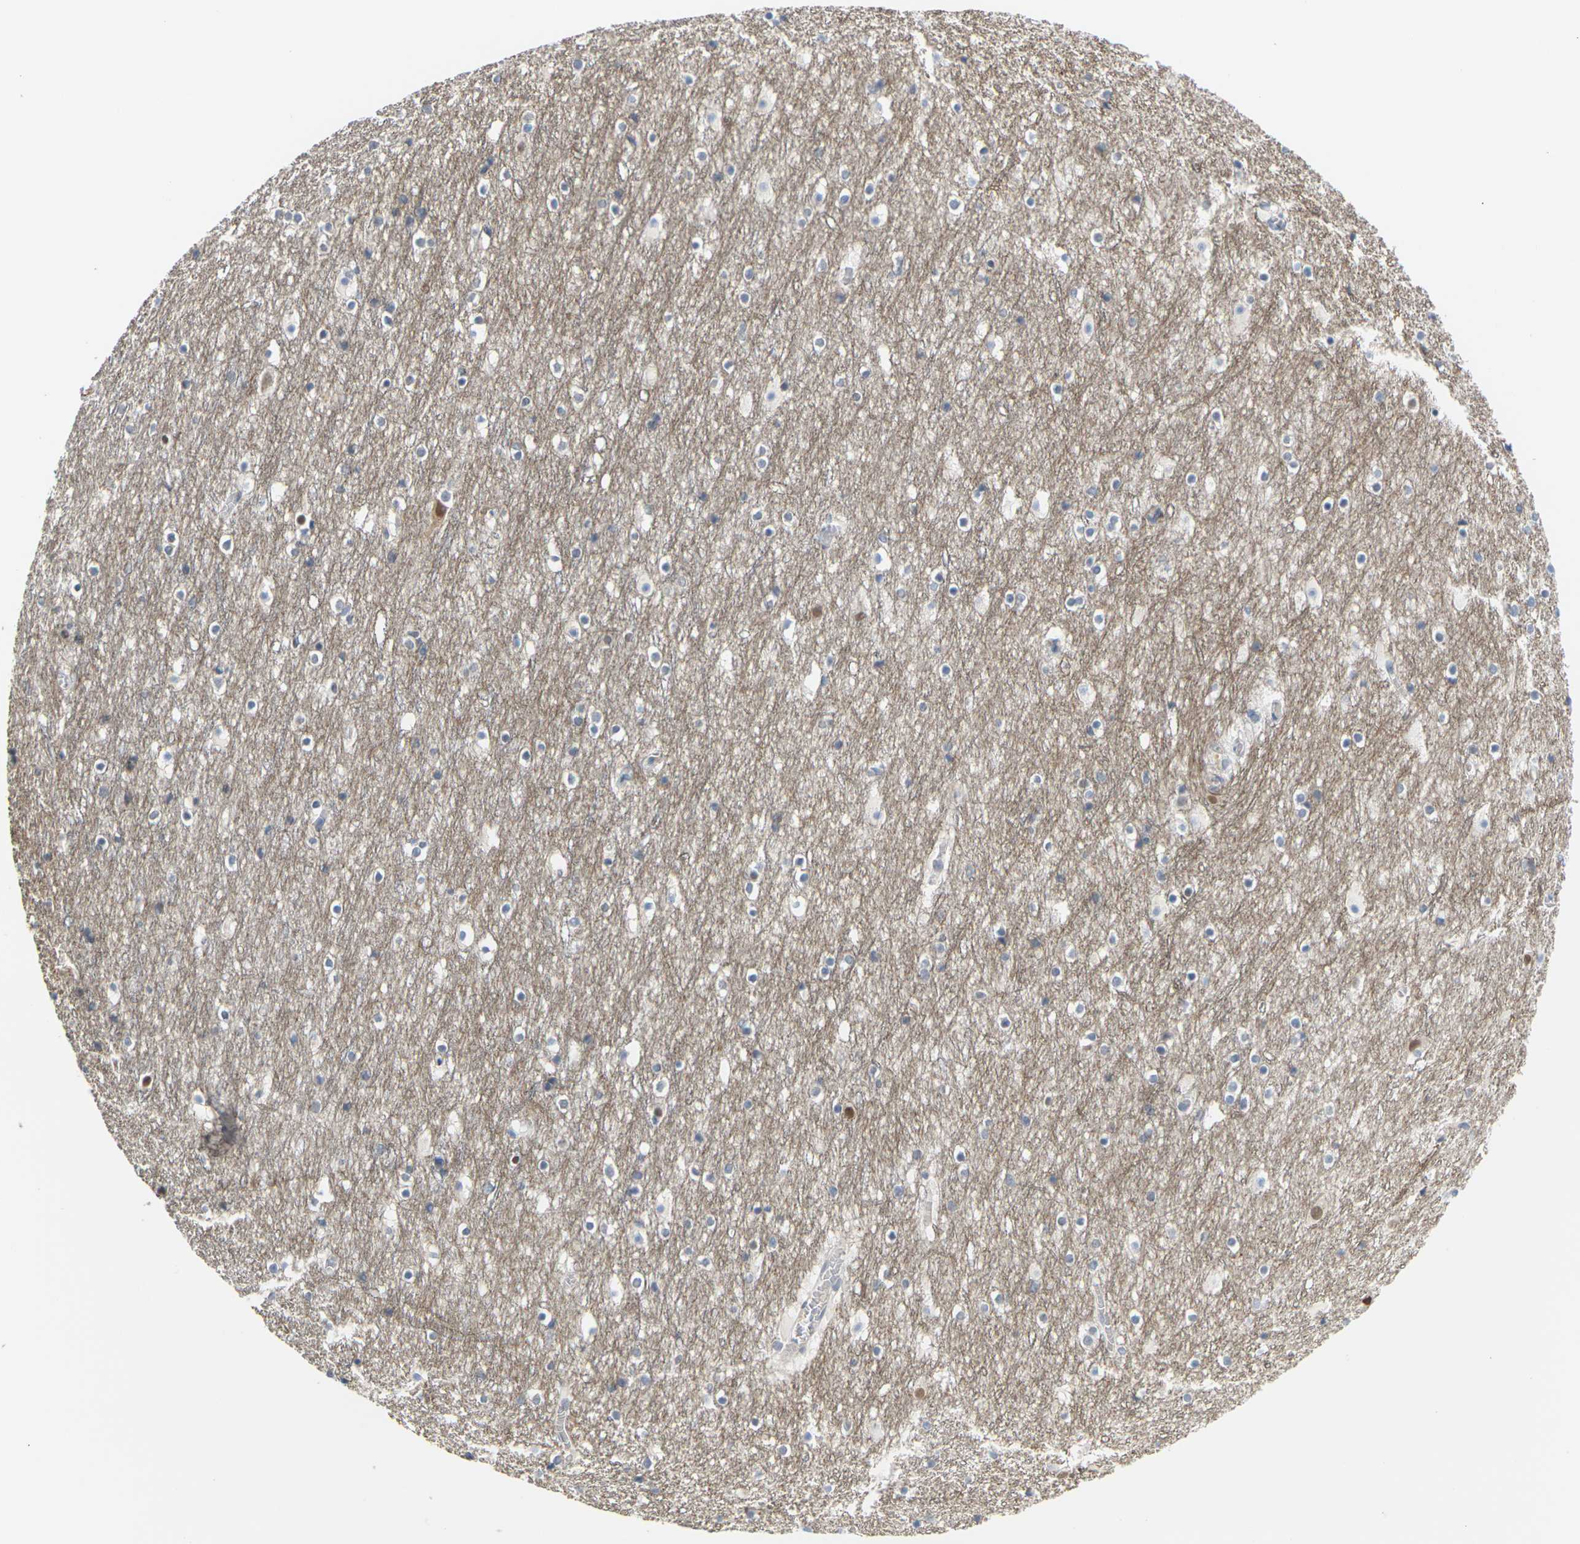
{"staining": {"intensity": "negative", "quantity": "none", "location": "none"}, "tissue": "cerebral cortex", "cell_type": "Endothelial cells", "image_type": "normal", "snomed": [{"axis": "morphology", "description": "Normal tissue, NOS"}, {"axis": "topography", "description": "Cerebral cortex"}], "caption": "This histopathology image is of benign cerebral cortex stained with immunohistochemistry to label a protein in brown with the nuclei are counter-stained blue. There is no expression in endothelial cells.", "gene": "PKP2", "patient": {"sex": "male", "age": 45}}